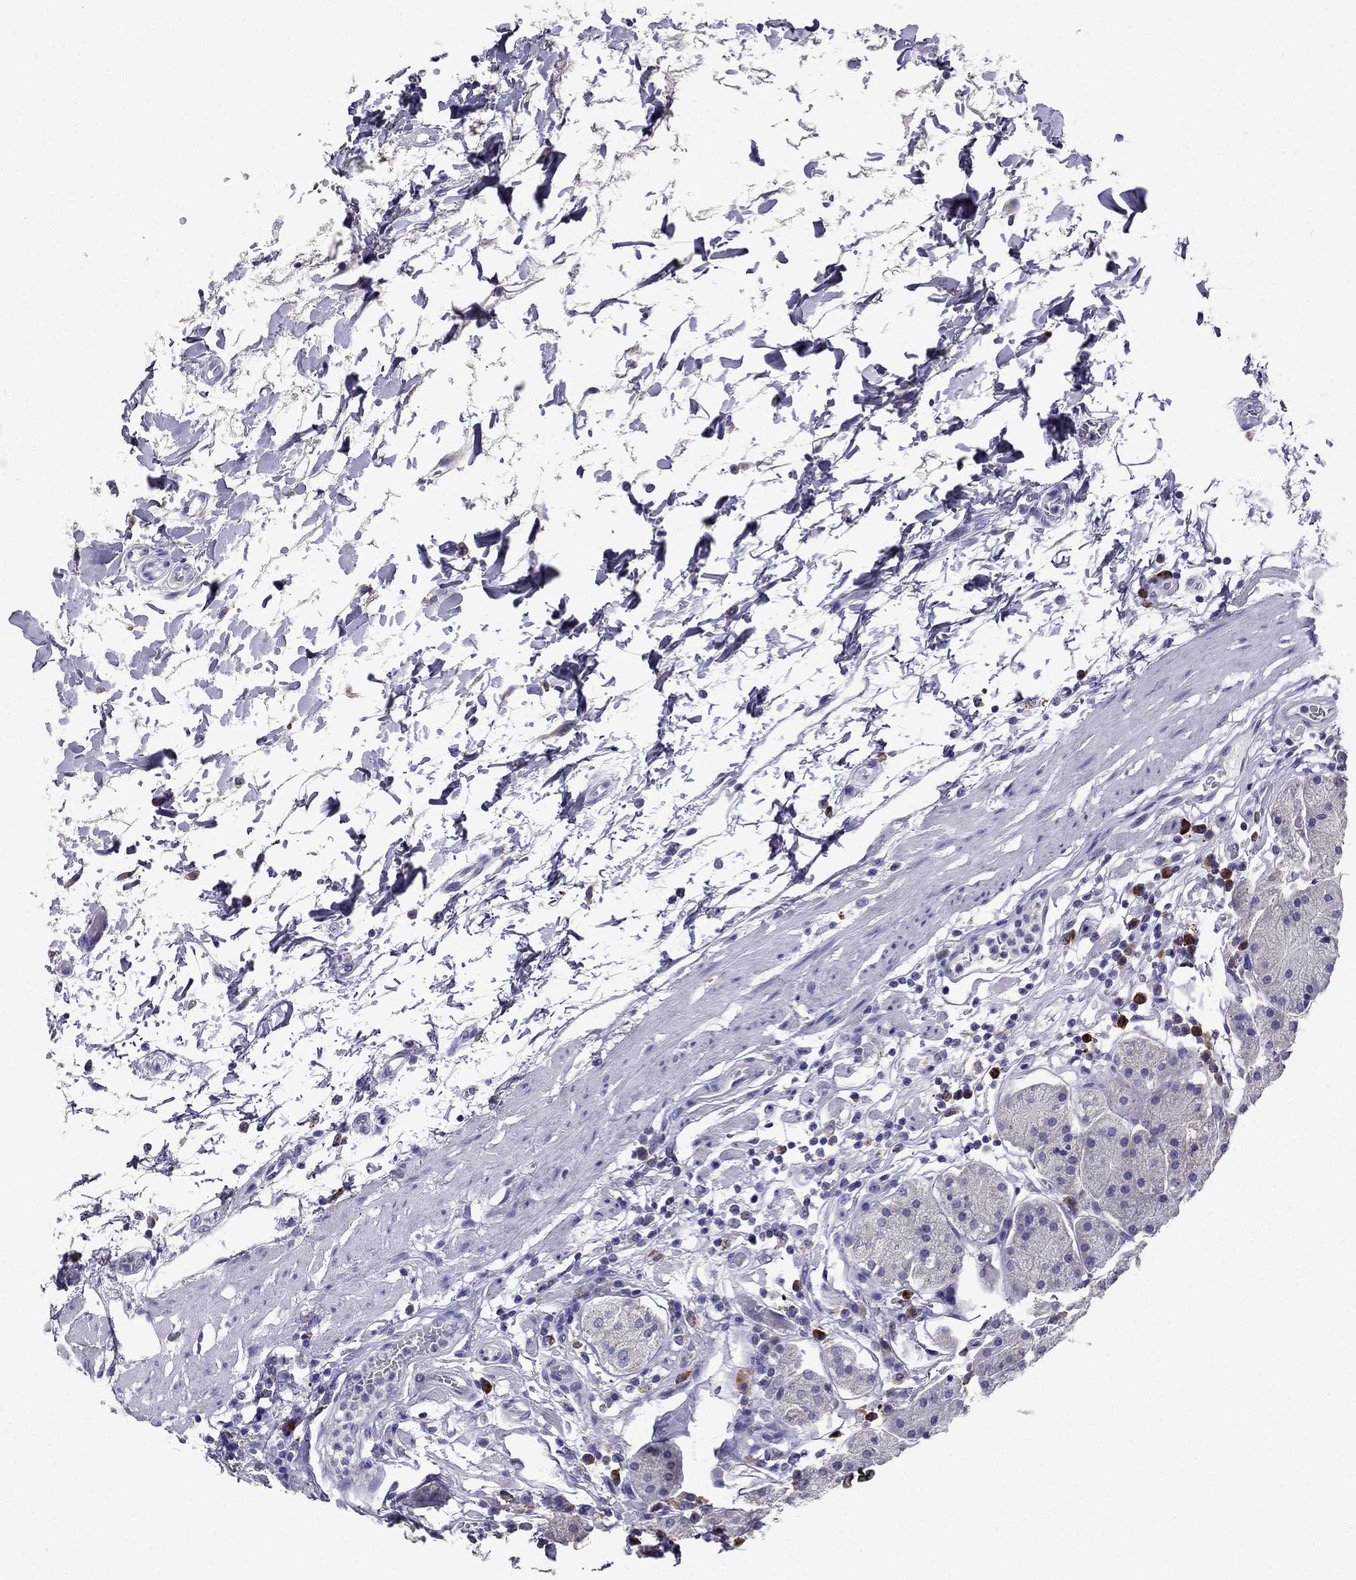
{"staining": {"intensity": "negative", "quantity": "none", "location": "none"}, "tissue": "stomach", "cell_type": "Glandular cells", "image_type": "normal", "snomed": [{"axis": "morphology", "description": "Normal tissue, NOS"}, {"axis": "topography", "description": "Stomach"}], "caption": "Immunohistochemistry photomicrograph of benign human stomach stained for a protein (brown), which reveals no positivity in glandular cells. (DAB immunohistochemistry (IHC), high magnification).", "gene": "TSSK4", "patient": {"sex": "male", "age": 54}}